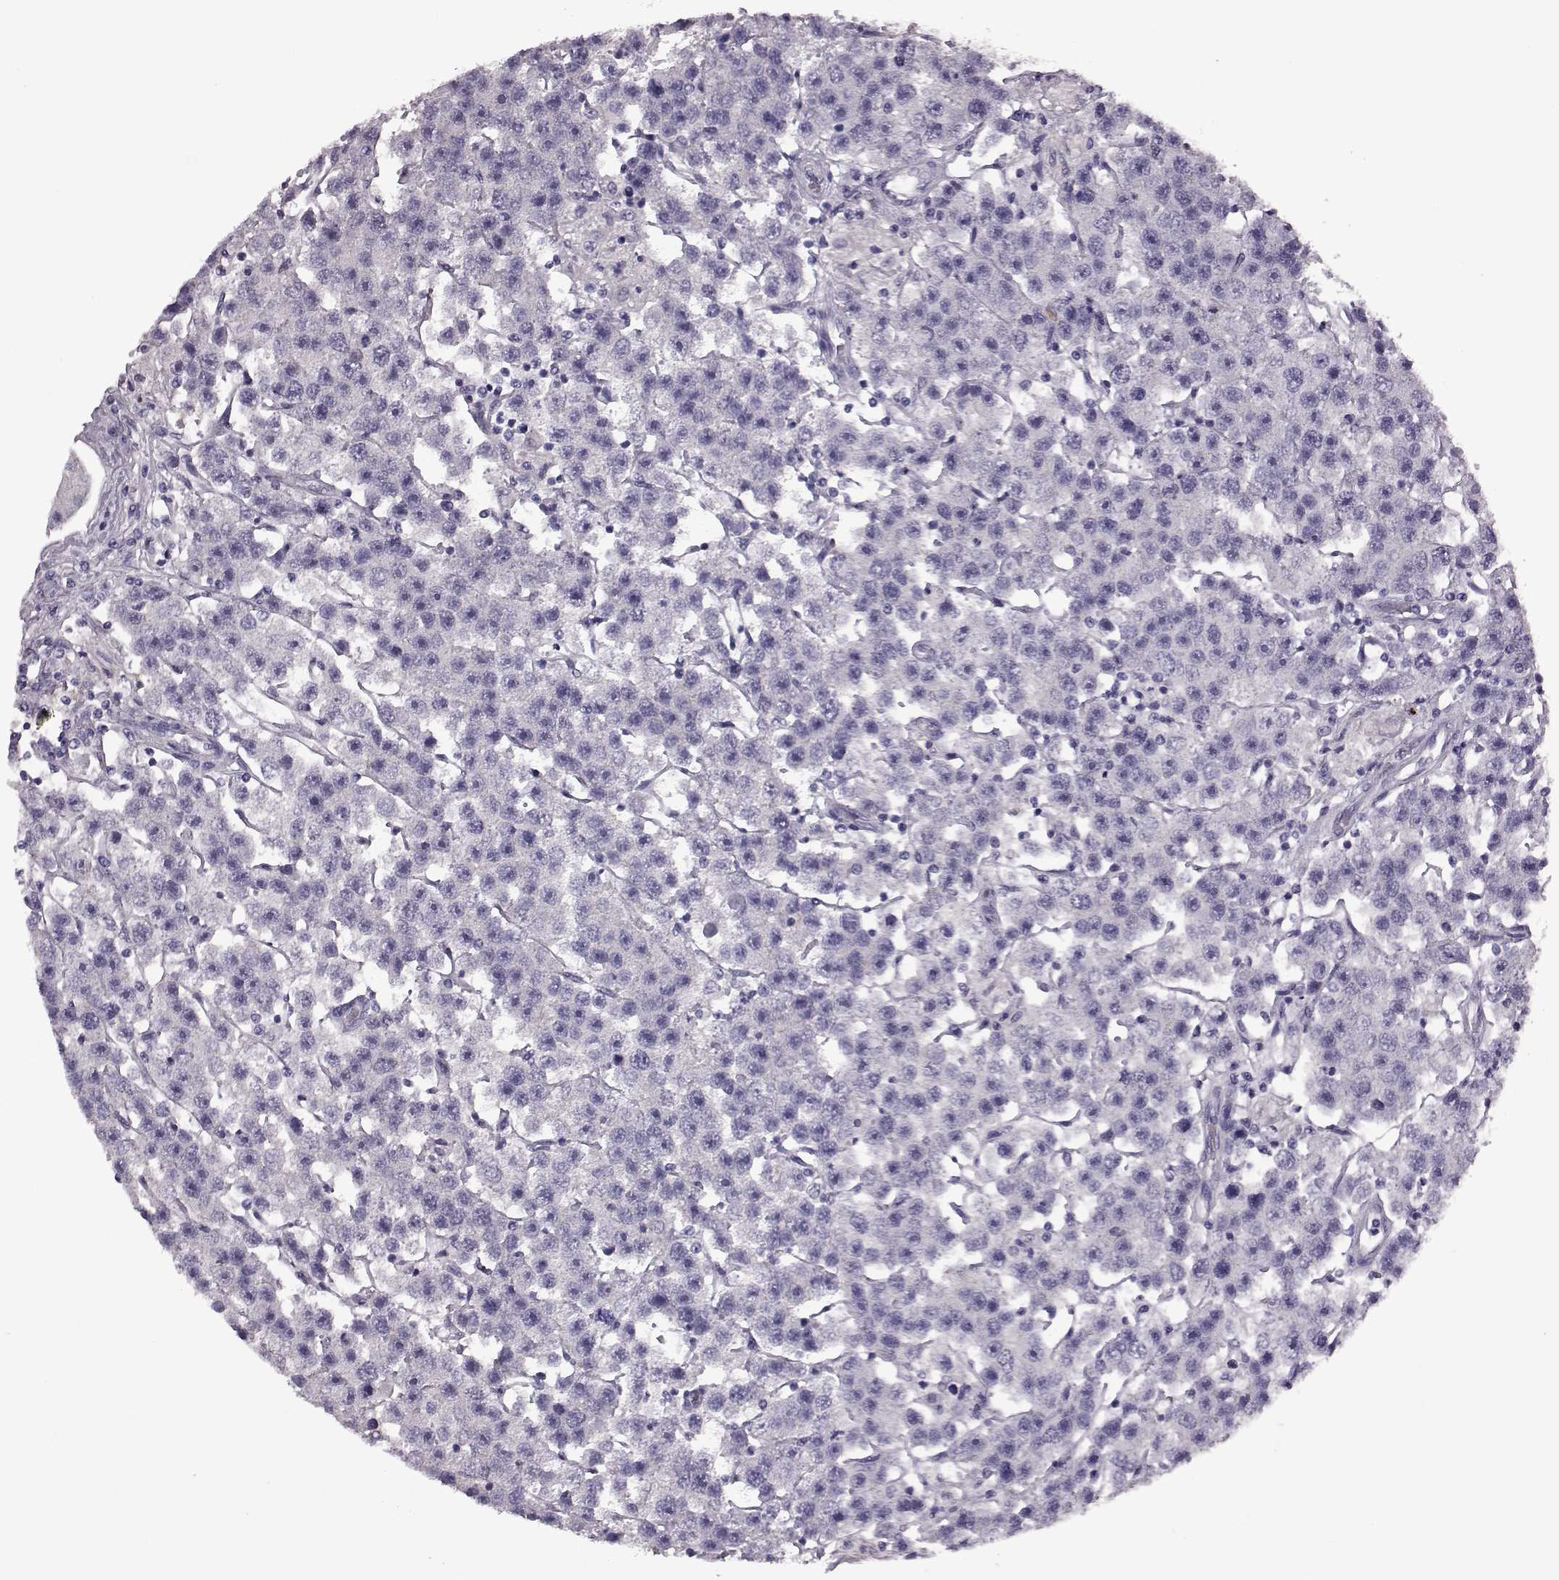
{"staining": {"intensity": "negative", "quantity": "none", "location": "none"}, "tissue": "testis cancer", "cell_type": "Tumor cells", "image_type": "cancer", "snomed": [{"axis": "morphology", "description": "Seminoma, NOS"}, {"axis": "topography", "description": "Testis"}], "caption": "Immunohistochemistry of human seminoma (testis) exhibits no expression in tumor cells.", "gene": "SNTG1", "patient": {"sex": "male", "age": 45}}